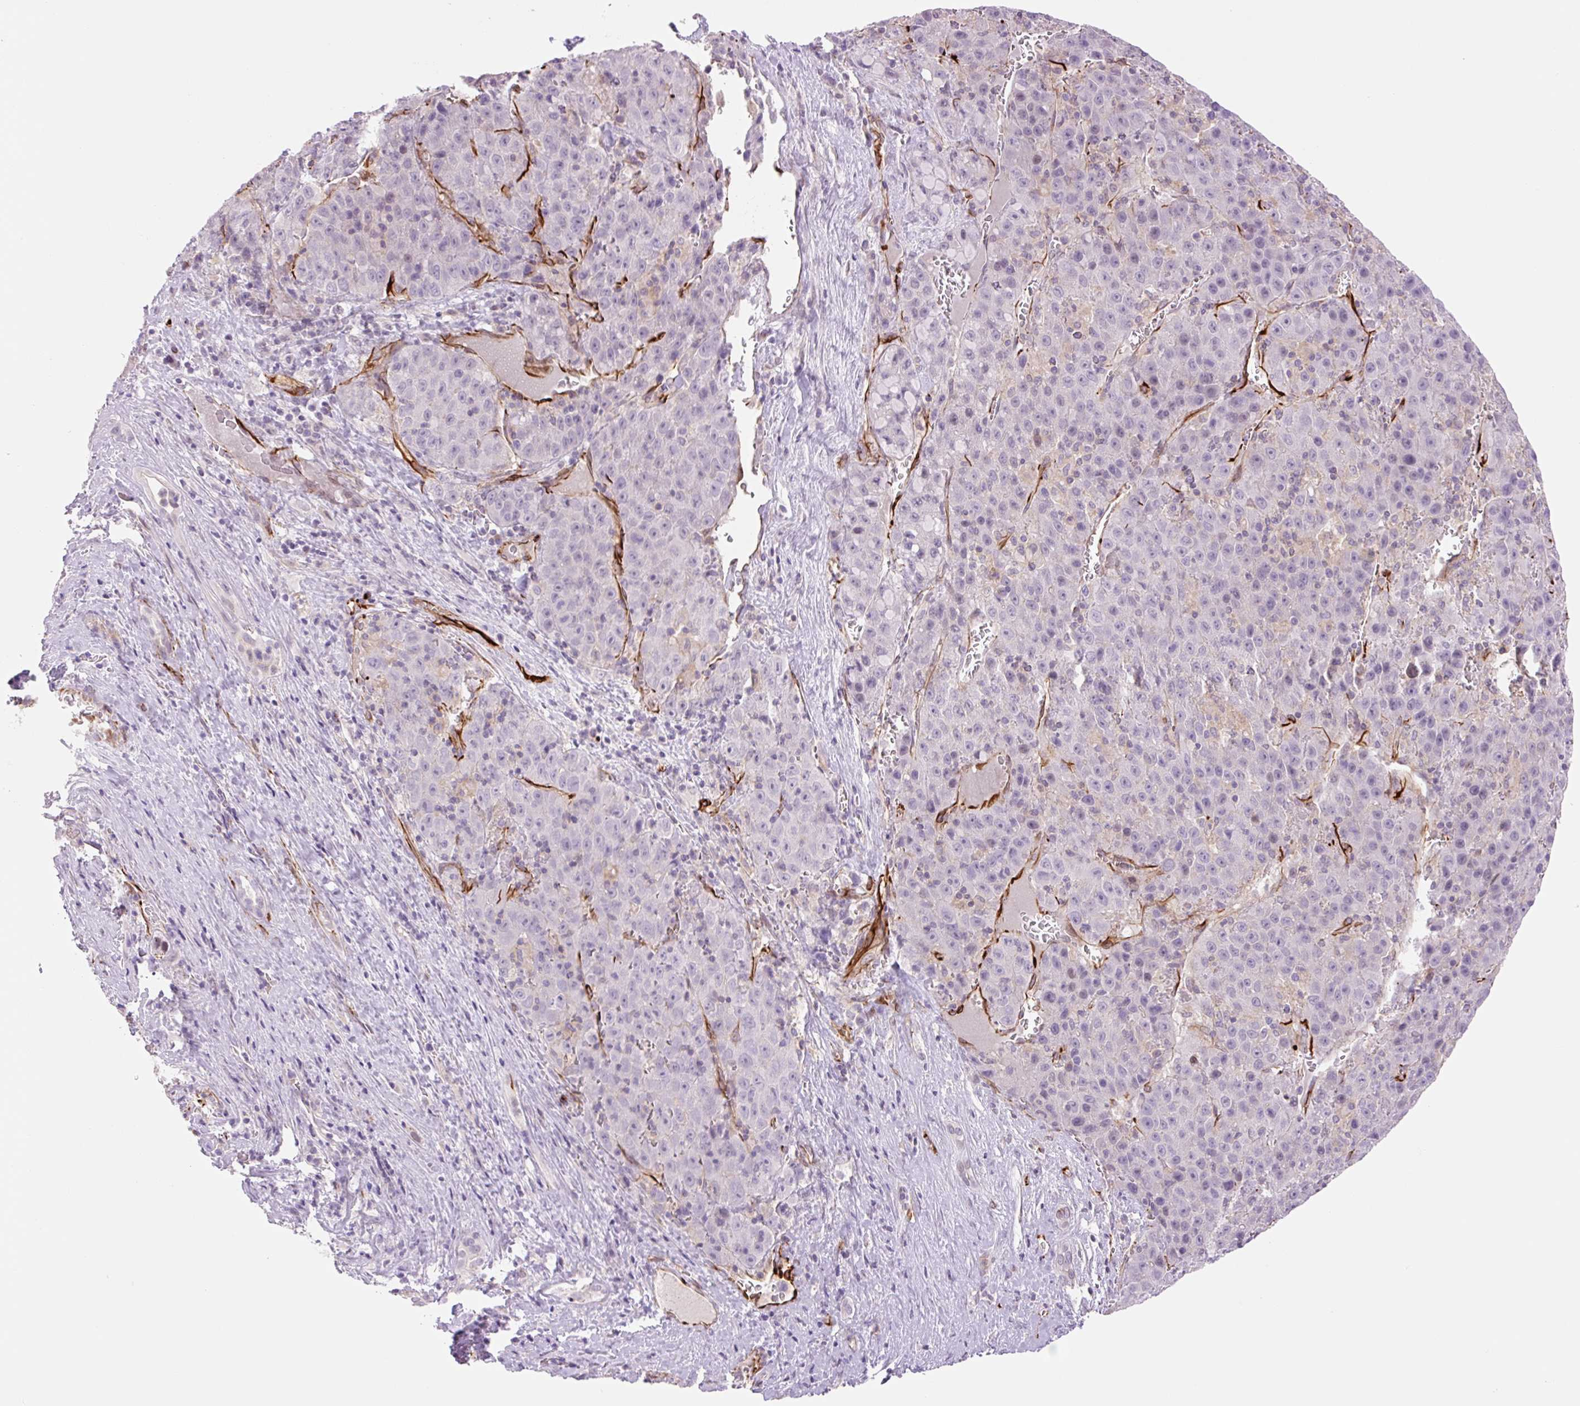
{"staining": {"intensity": "negative", "quantity": "none", "location": "none"}, "tissue": "liver cancer", "cell_type": "Tumor cells", "image_type": "cancer", "snomed": [{"axis": "morphology", "description": "Carcinoma, Hepatocellular, NOS"}, {"axis": "topography", "description": "Liver"}], "caption": "The micrograph reveals no significant expression in tumor cells of liver cancer (hepatocellular carcinoma). (Brightfield microscopy of DAB immunohistochemistry (IHC) at high magnification).", "gene": "ZFYVE21", "patient": {"sex": "female", "age": 53}}